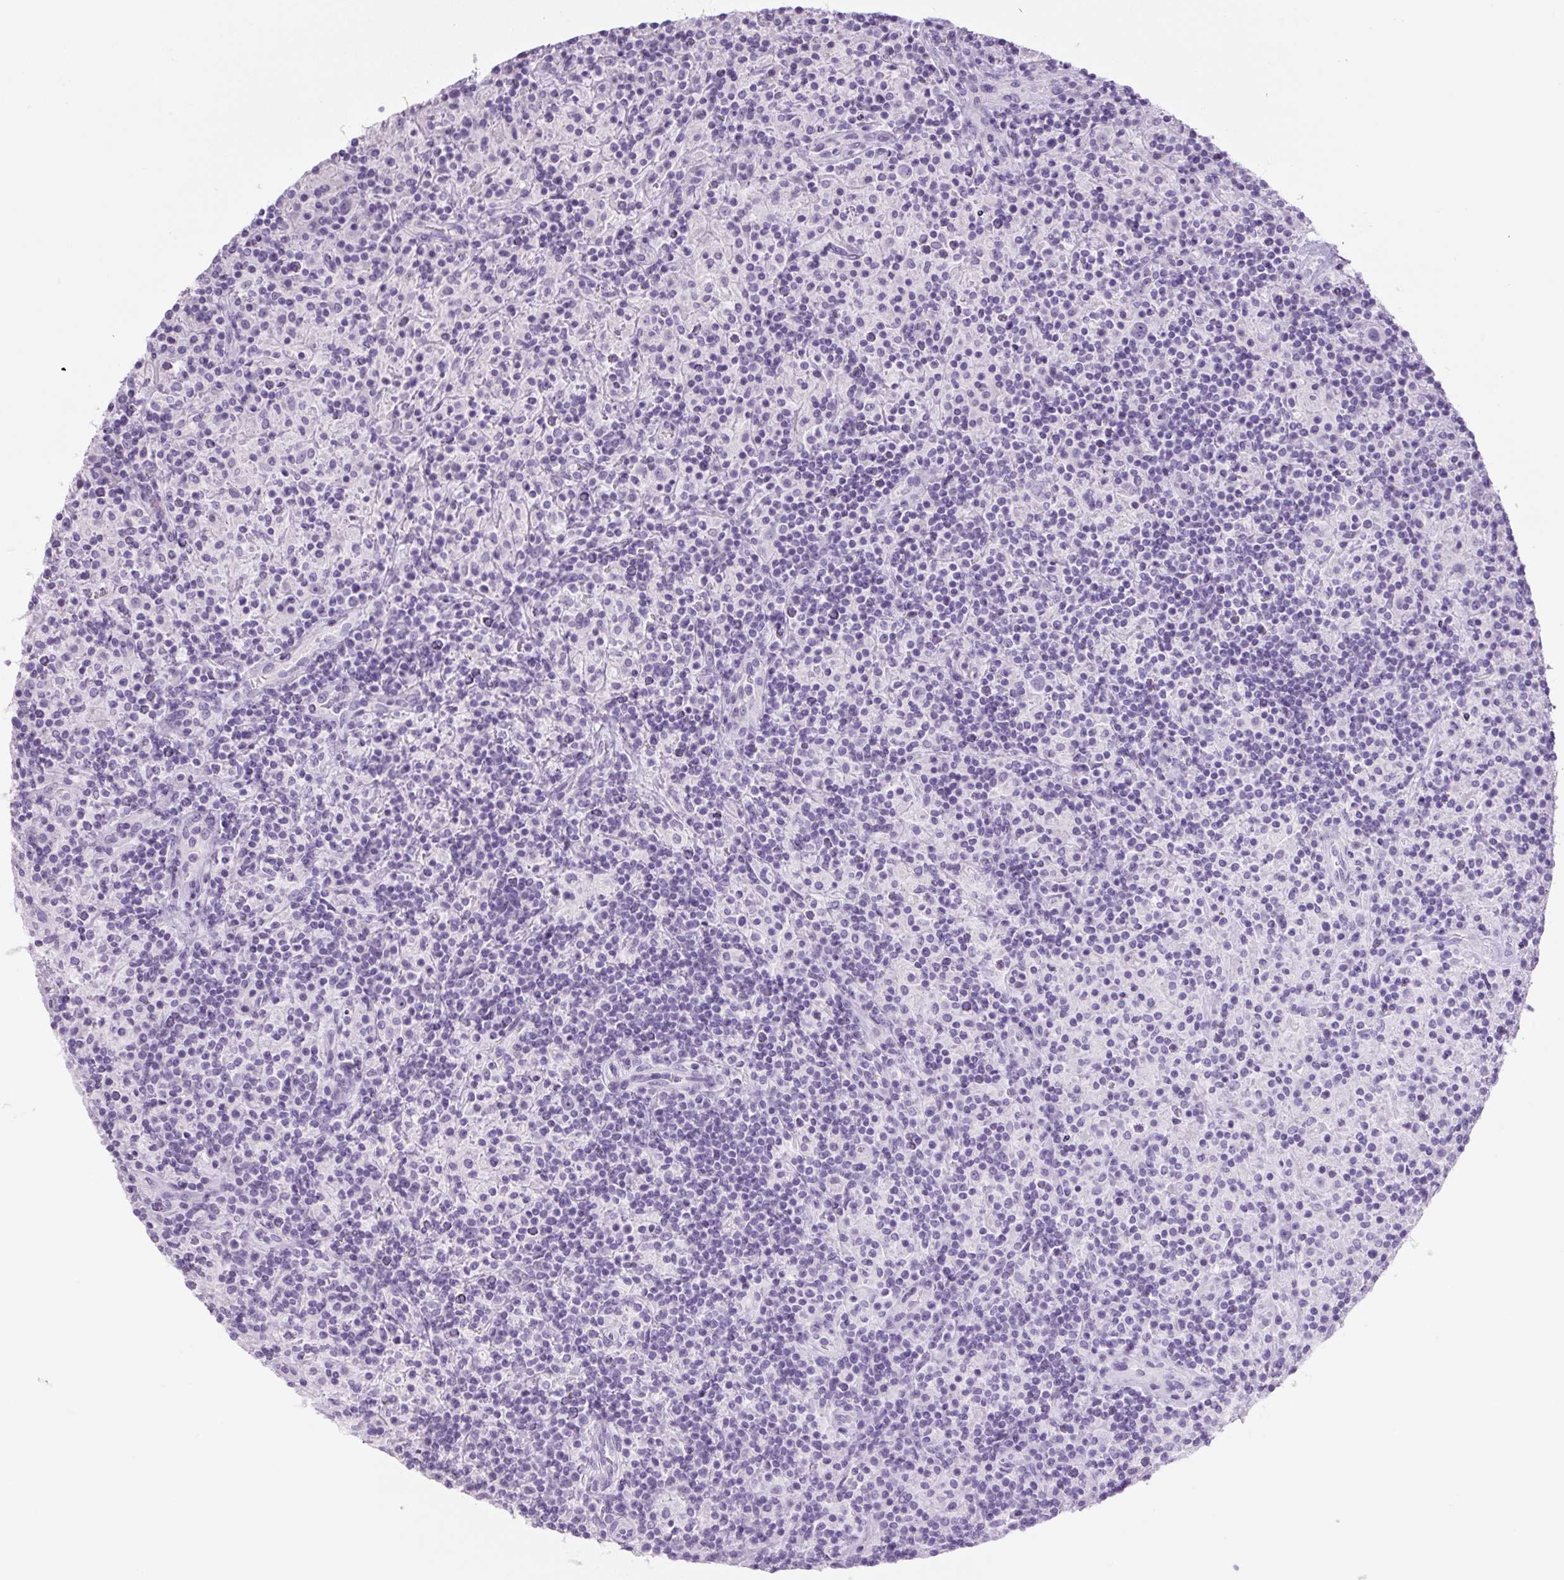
{"staining": {"intensity": "negative", "quantity": "none", "location": "none"}, "tissue": "lymphoma", "cell_type": "Tumor cells", "image_type": "cancer", "snomed": [{"axis": "morphology", "description": "Hodgkin's disease, NOS"}, {"axis": "topography", "description": "Lymph node"}], "caption": "This micrograph is of Hodgkin's disease stained with immunohistochemistry (IHC) to label a protein in brown with the nuclei are counter-stained blue. There is no expression in tumor cells.", "gene": "YIF1B", "patient": {"sex": "male", "age": 70}}